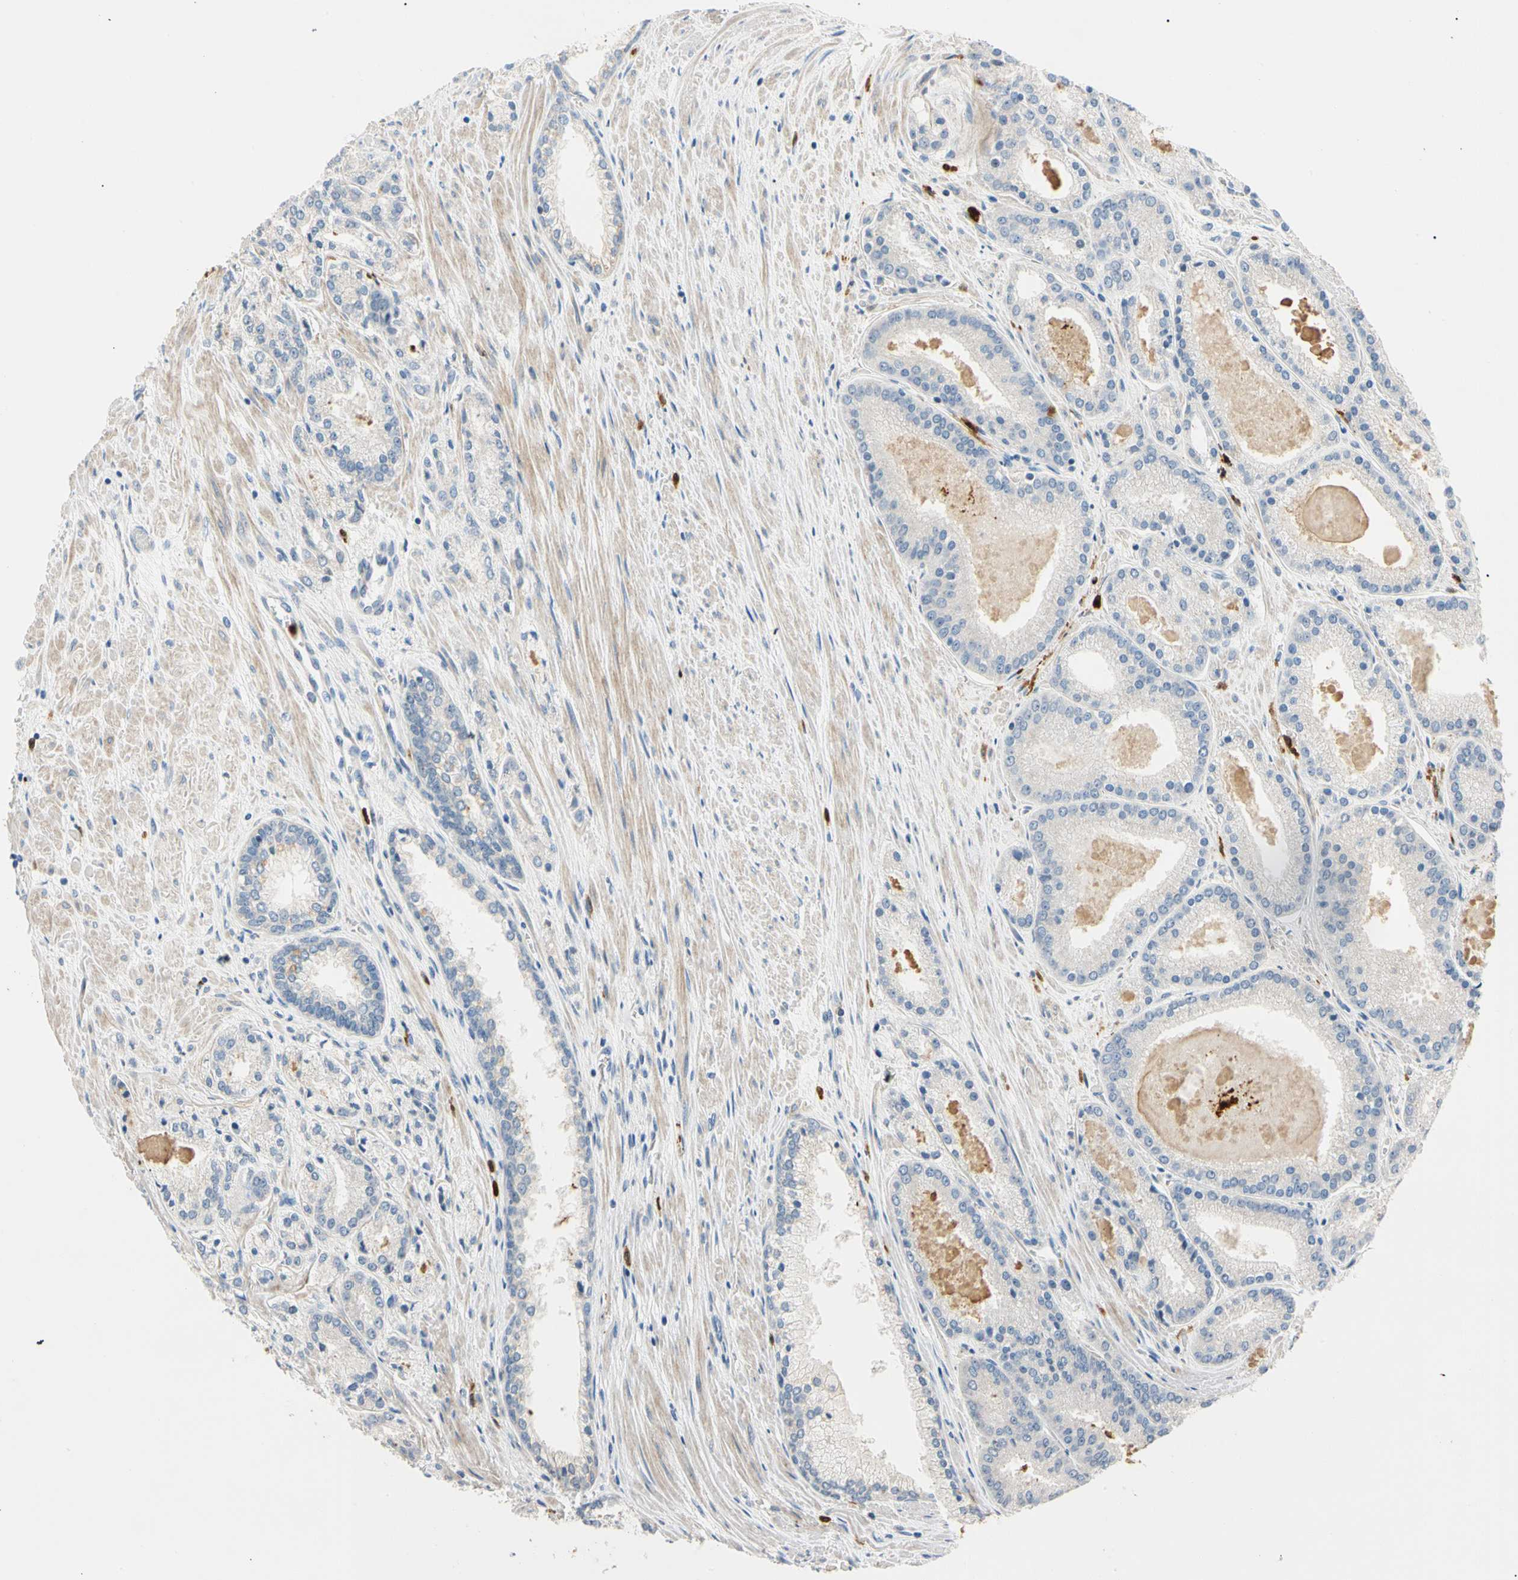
{"staining": {"intensity": "negative", "quantity": "none", "location": "none"}, "tissue": "prostate cancer", "cell_type": "Tumor cells", "image_type": "cancer", "snomed": [{"axis": "morphology", "description": "Adenocarcinoma, Low grade"}, {"axis": "topography", "description": "Prostate"}], "caption": "High power microscopy image of an immunohistochemistry histopathology image of prostate cancer (adenocarcinoma (low-grade)), revealing no significant staining in tumor cells.", "gene": "TRAF5", "patient": {"sex": "male", "age": 59}}